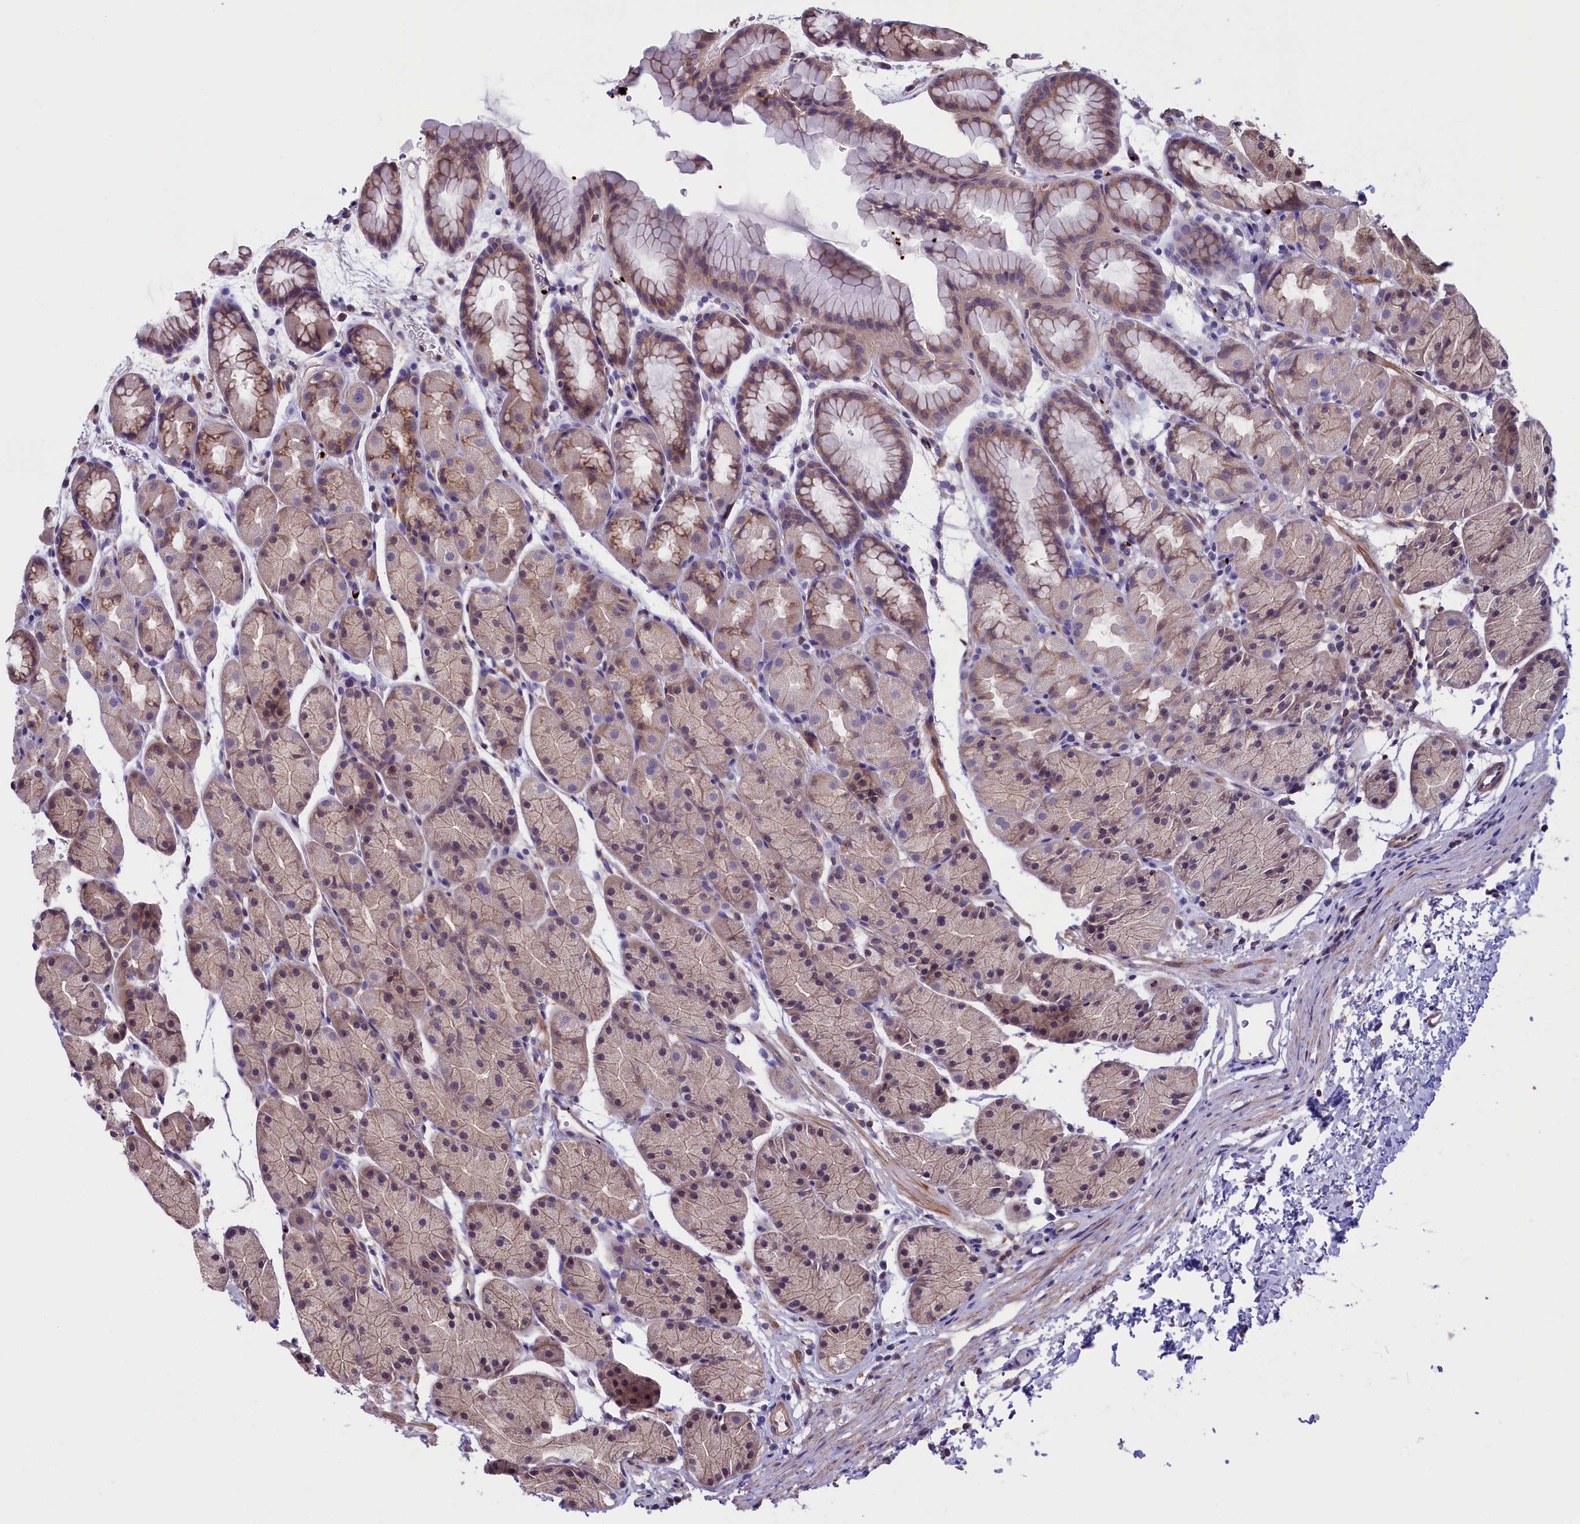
{"staining": {"intensity": "weak", "quantity": "<25%", "location": "cytoplasmic/membranous"}, "tissue": "stomach", "cell_type": "Glandular cells", "image_type": "normal", "snomed": [{"axis": "morphology", "description": "Normal tissue, NOS"}, {"axis": "topography", "description": "Stomach, upper"}, {"axis": "topography", "description": "Stomach"}], "caption": "Immunohistochemical staining of normal human stomach exhibits no significant expression in glandular cells.", "gene": "HEATR3", "patient": {"sex": "male", "age": 47}}